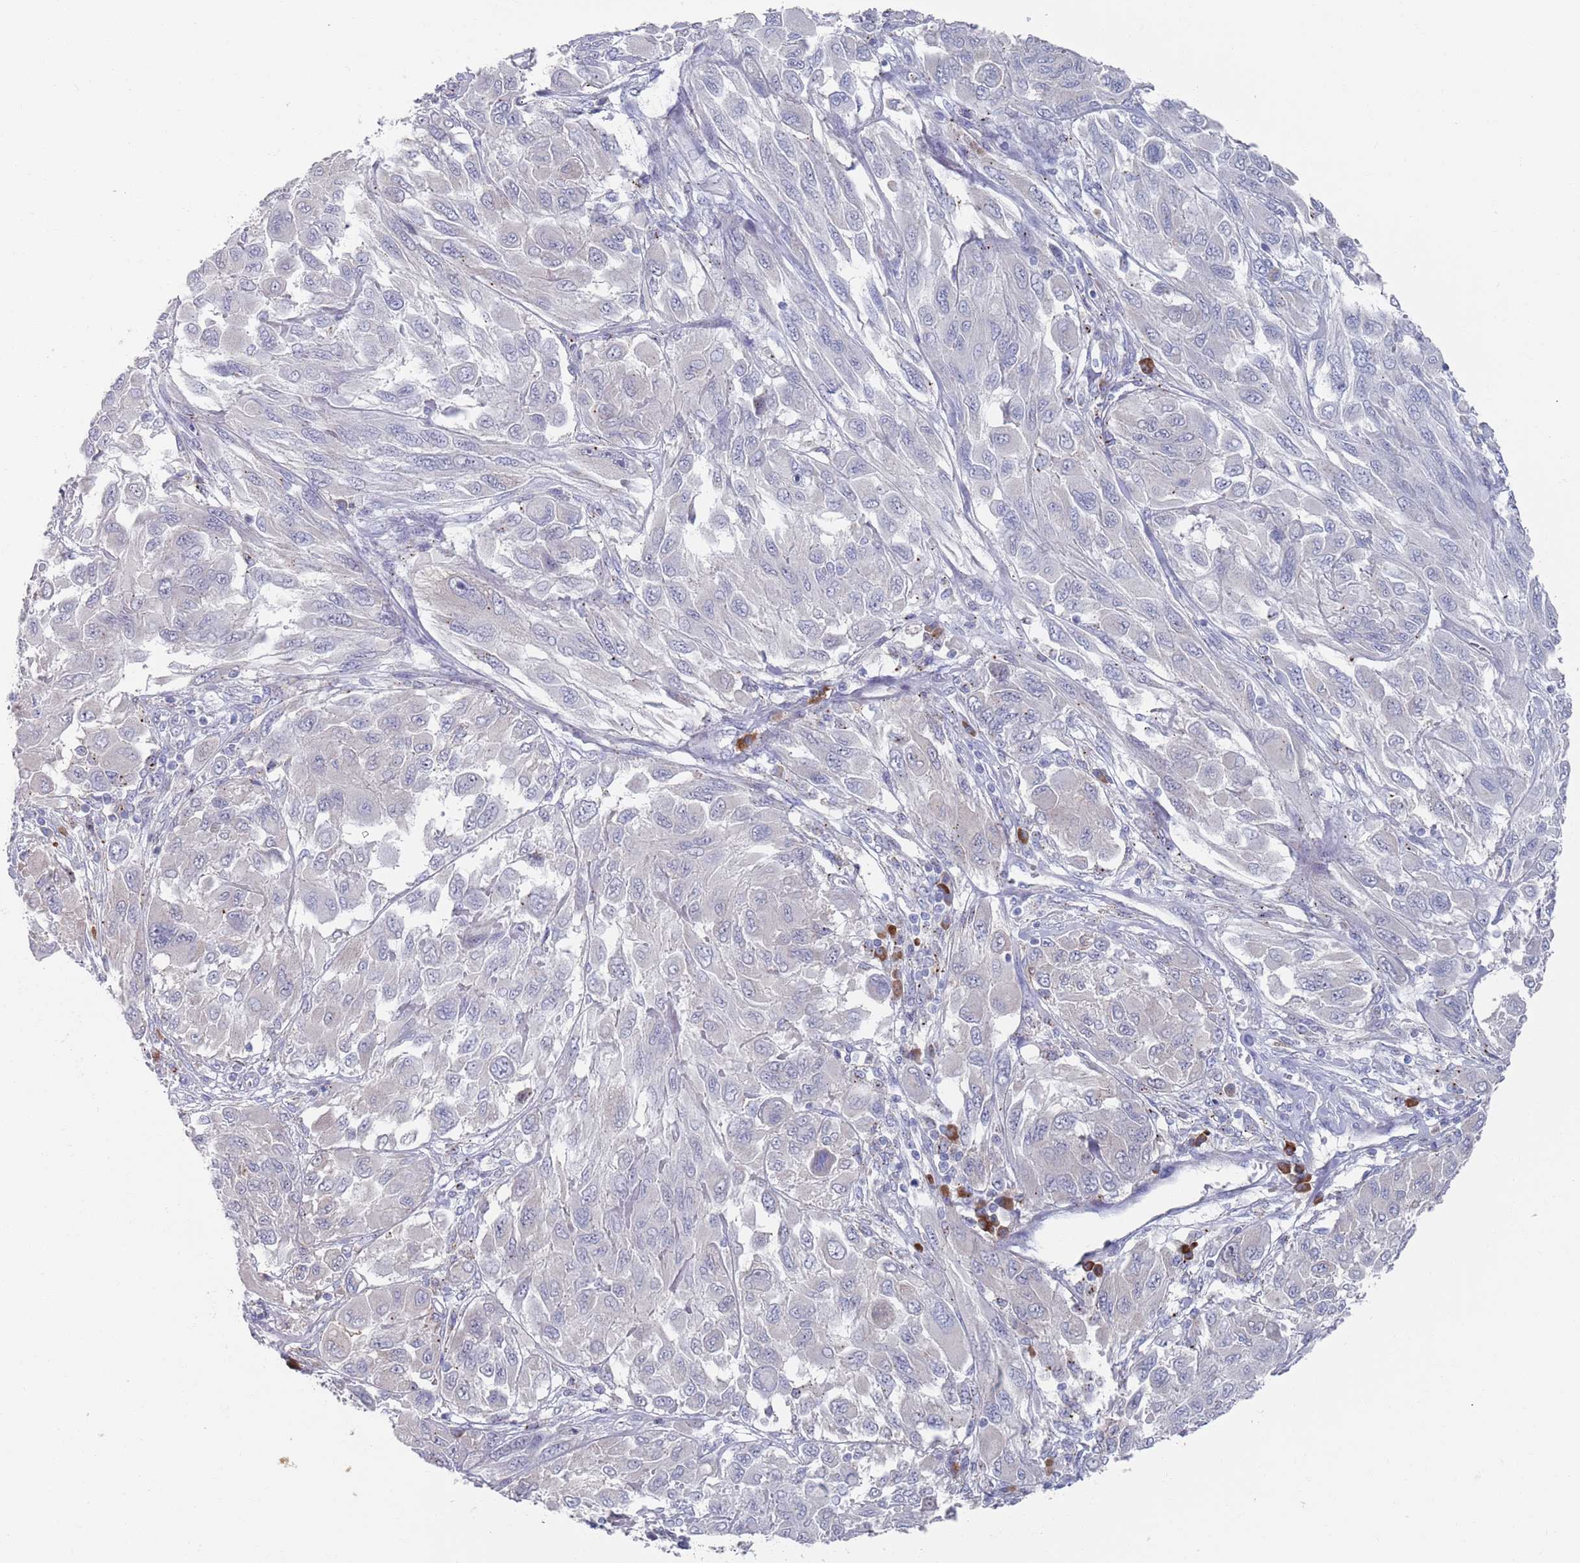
{"staining": {"intensity": "negative", "quantity": "none", "location": "none"}, "tissue": "melanoma", "cell_type": "Tumor cells", "image_type": "cancer", "snomed": [{"axis": "morphology", "description": "Malignant melanoma, NOS"}, {"axis": "topography", "description": "Skin"}], "caption": "A high-resolution photomicrograph shows immunohistochemistry (IHC) staining of malignant melanoma, which displays no significant expression in tumor cells. The staining is performed using DAB brown chromogen with nuclei counter-stained in using hematoxylin.", "gene": "MAT1A", "patient": {"sex": "female", "age": 91}}